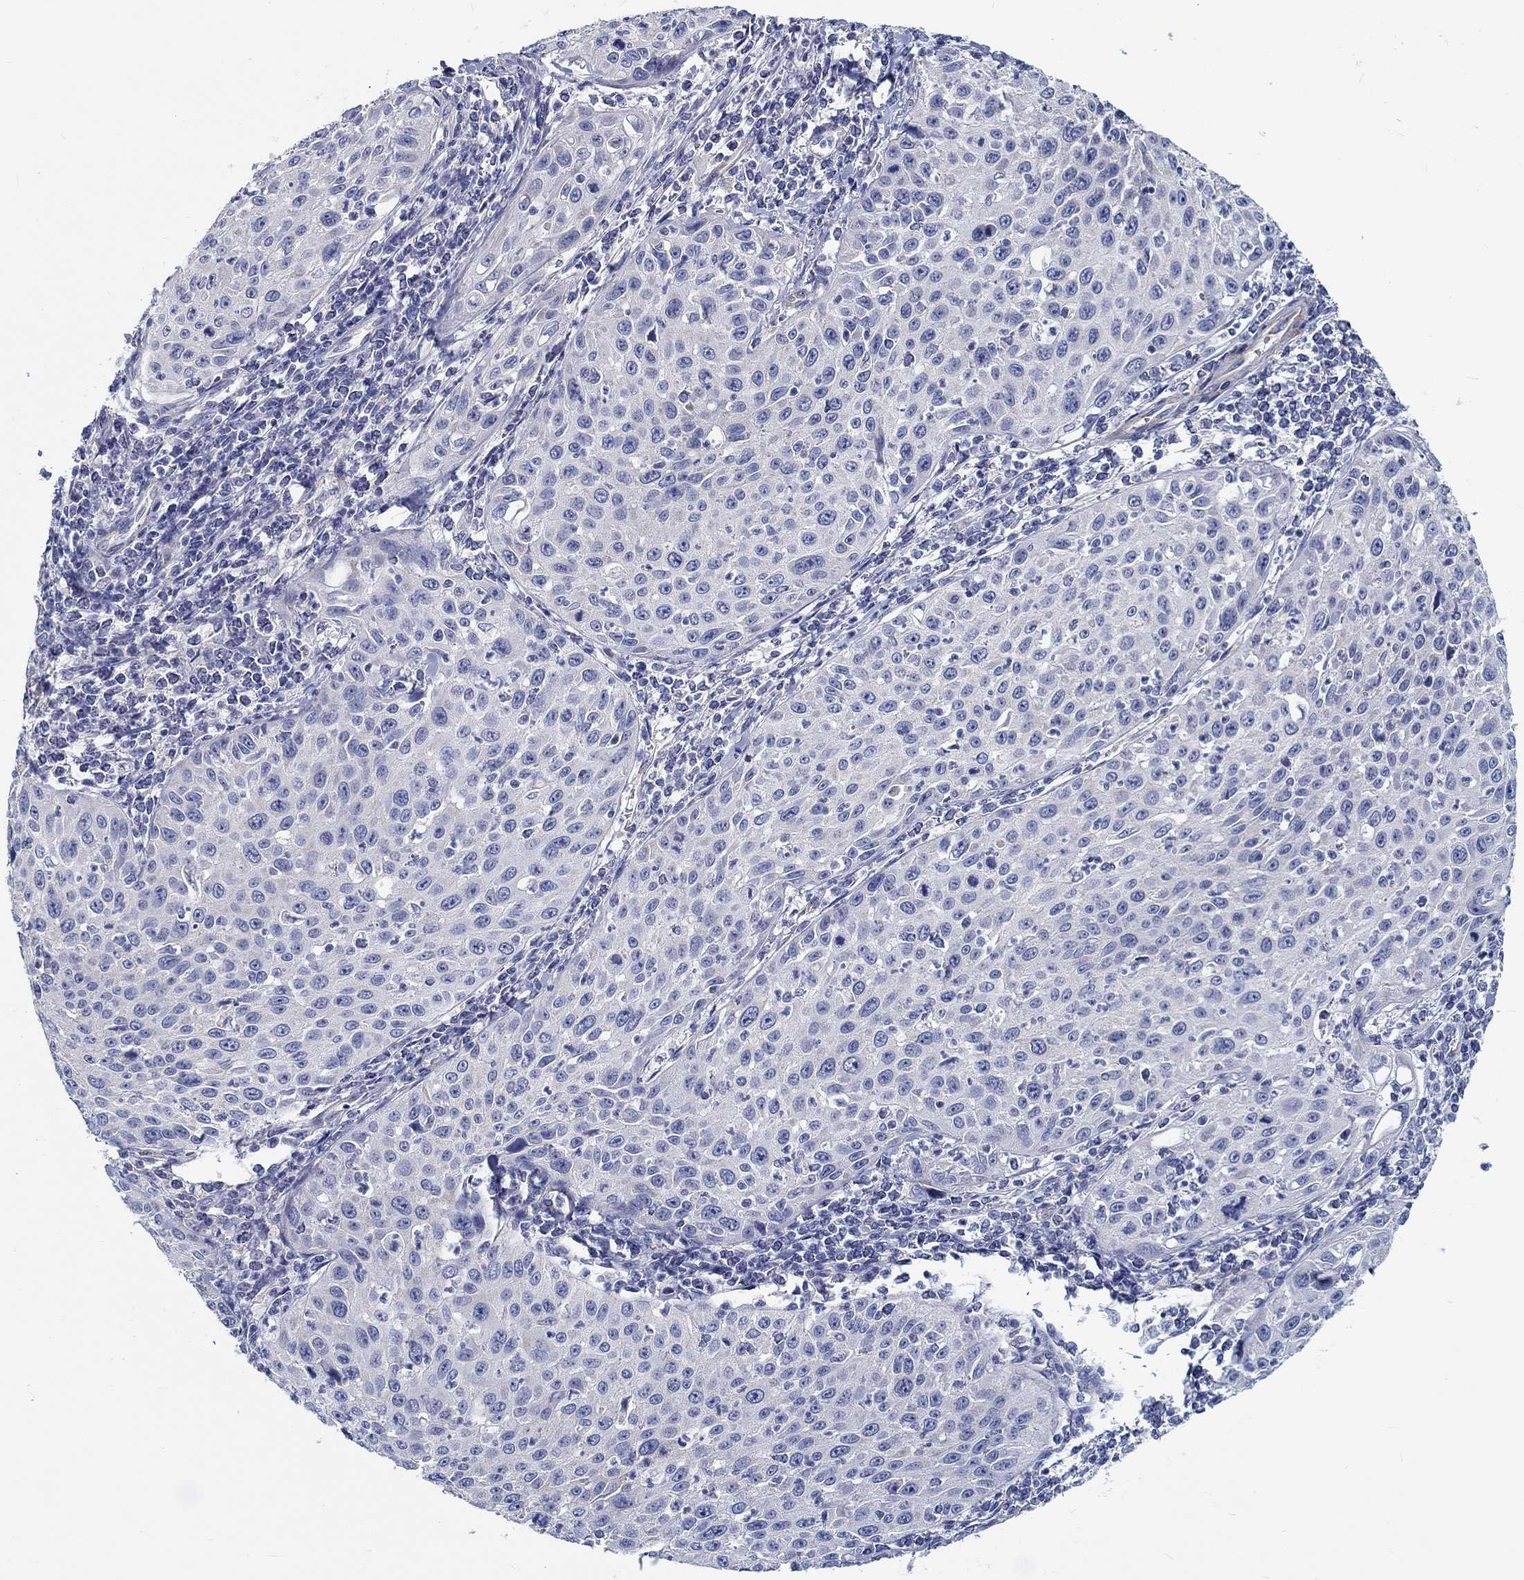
{"staining": {"intensity": "negative", "quantity": "none", "location": "none"}, "tissue": "cervical cancer", "cell_type": "Tumor cells", "image_type": "cancer", "snomed": [{"axis": "morphology", "description": "Squamous cell carcinoma, NOS"}, {"axis": "topography", "description": "Cervix"}], "caption": "IHC histopathology image of neoplastic tissue: cervical cancer (squamous cell carcinoma) stained with DAB shows no significant protein positivity in tumor cells.", "gene": "MYBPC1", "patient": {"sex": "female", "age": 26}}